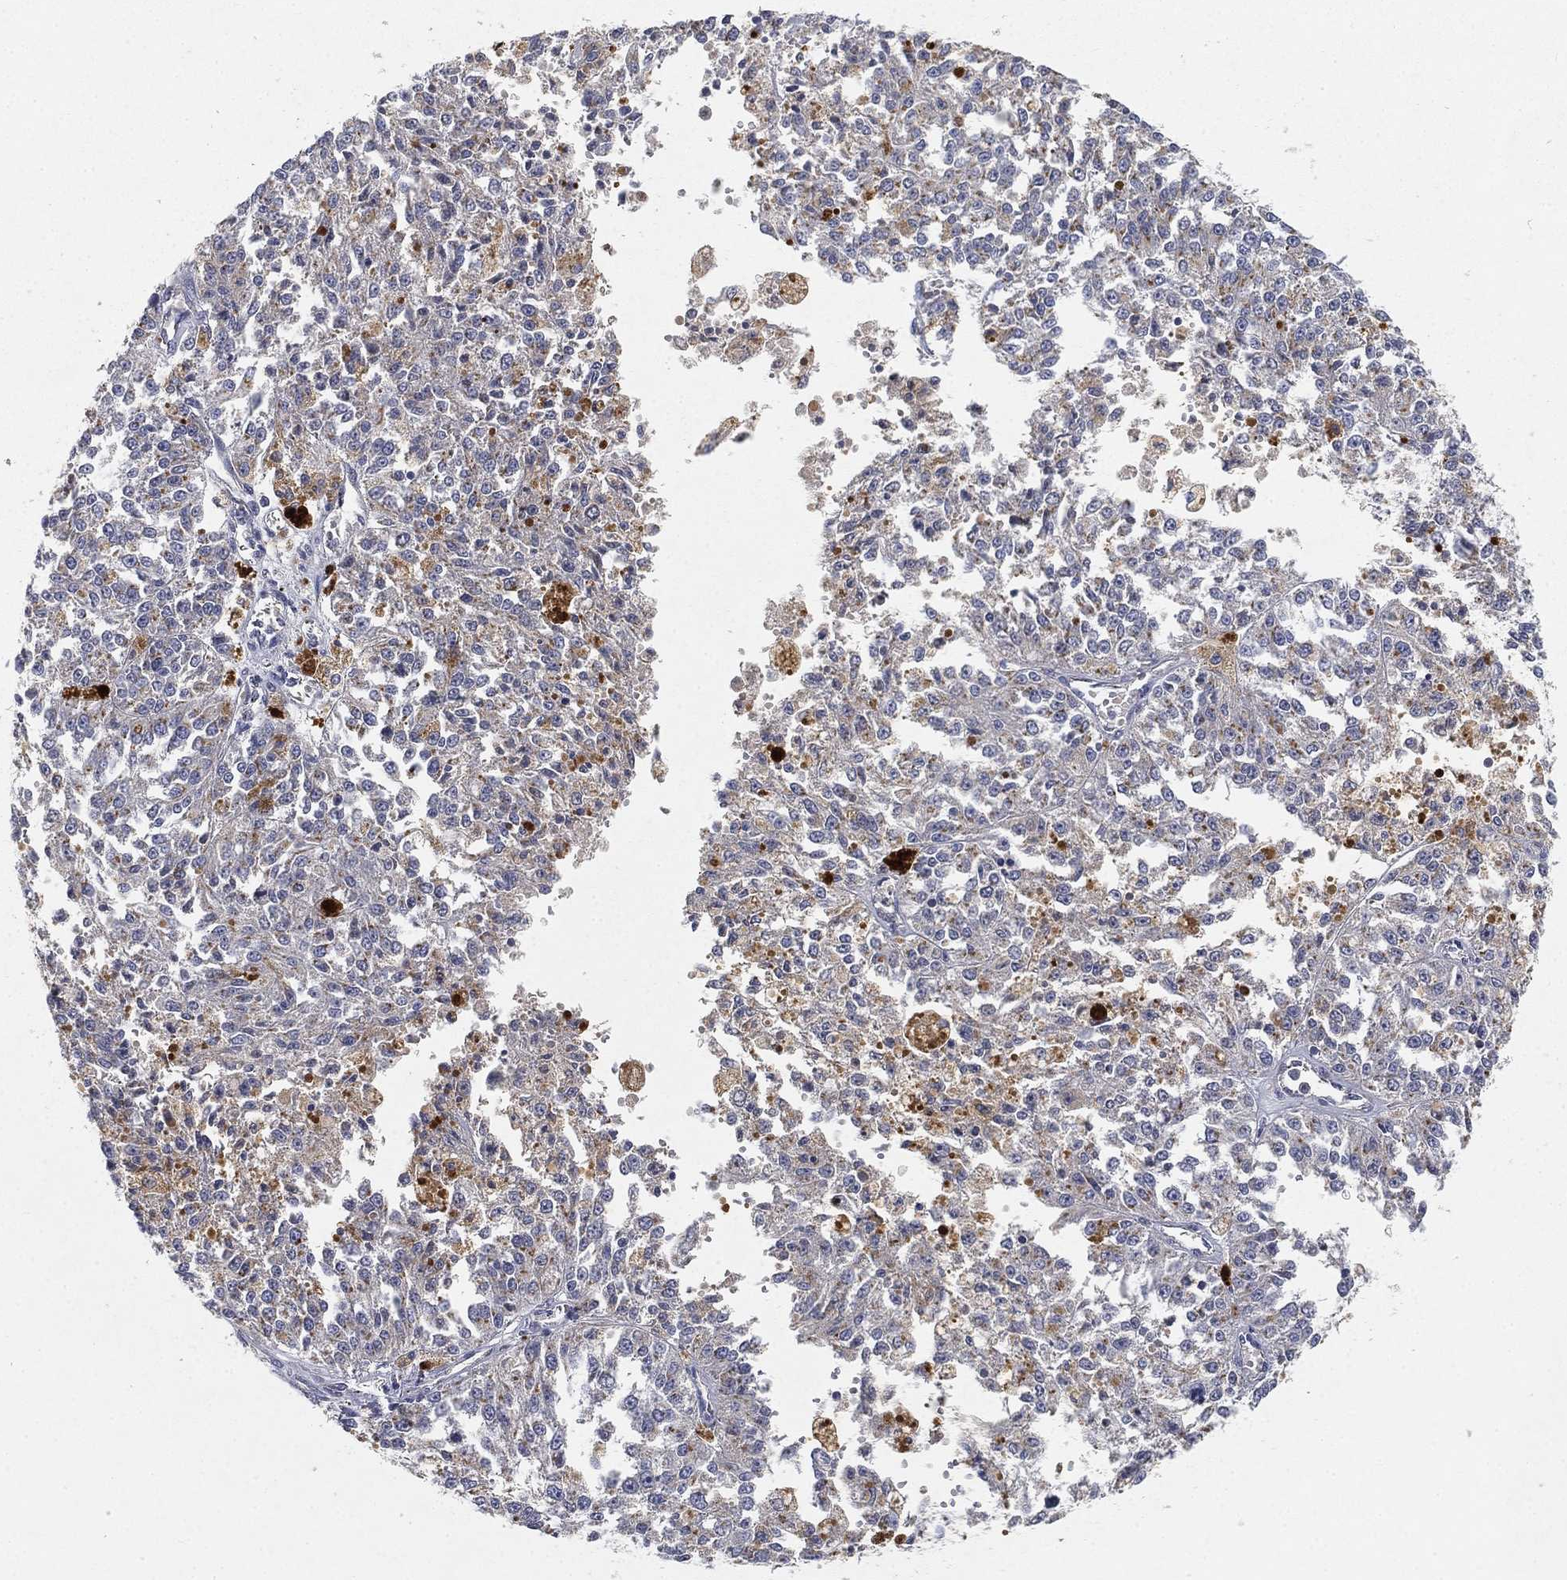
{"staining": {"intensity": "negative", "quantity": "none", "location": "none"}, "tissue": "melanoma", "cell_type": "Tumor cells", "image_type": "cancer", "snomed": [{"axis": "morphology", "description": "Malignant melanoma, Metastatic site"}, {"axis": "topography", "description": "Lymph node"}], "caption": "Protein analysis of malignant melanoma (metastatic site) reveals no significant positivity in tumor cells.", "gene": "CTSL", "patient": {"sex": "female", "age": 64}}